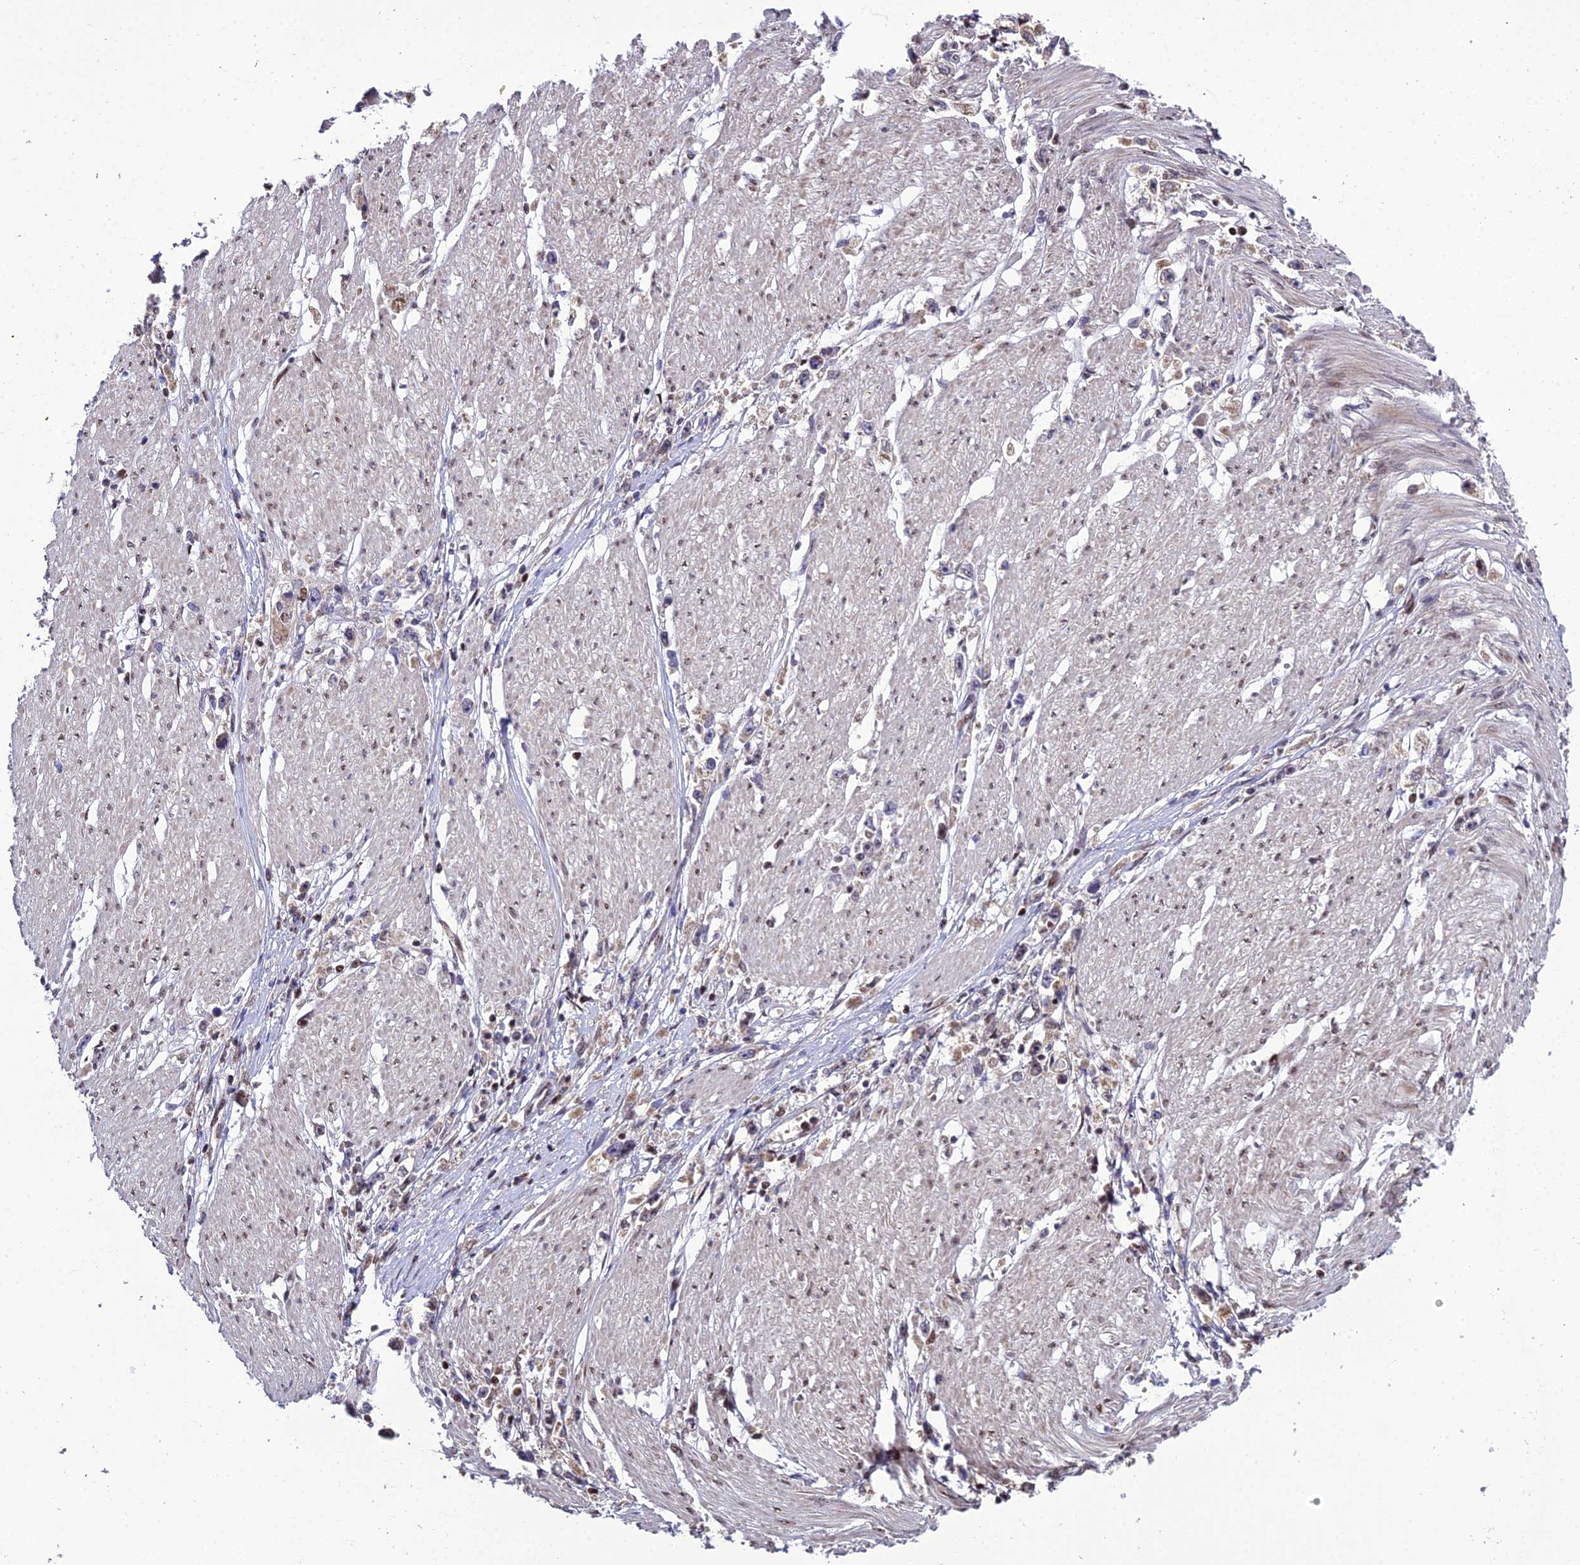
{"staining": {"intensity": "negative", "quantity": "none", "location": "none"}, "tissue": "stomach cancer", "cell_type": "Tumor cells", "image_type": "cancer", "snomed": [{"axis": "morphology", "description": "Adenocarcinoma, NOS"}, {"axis": "topography", "description": "Stomach"}], "caption": "A histopathology image of stomach cancer (adenocarcinoma) stained for a protein exhibits no brown staining in tumor cells. Nuclei are stained in blue.", "gene": "ARL2", "patient": {"sex": "female", "age": 59}}